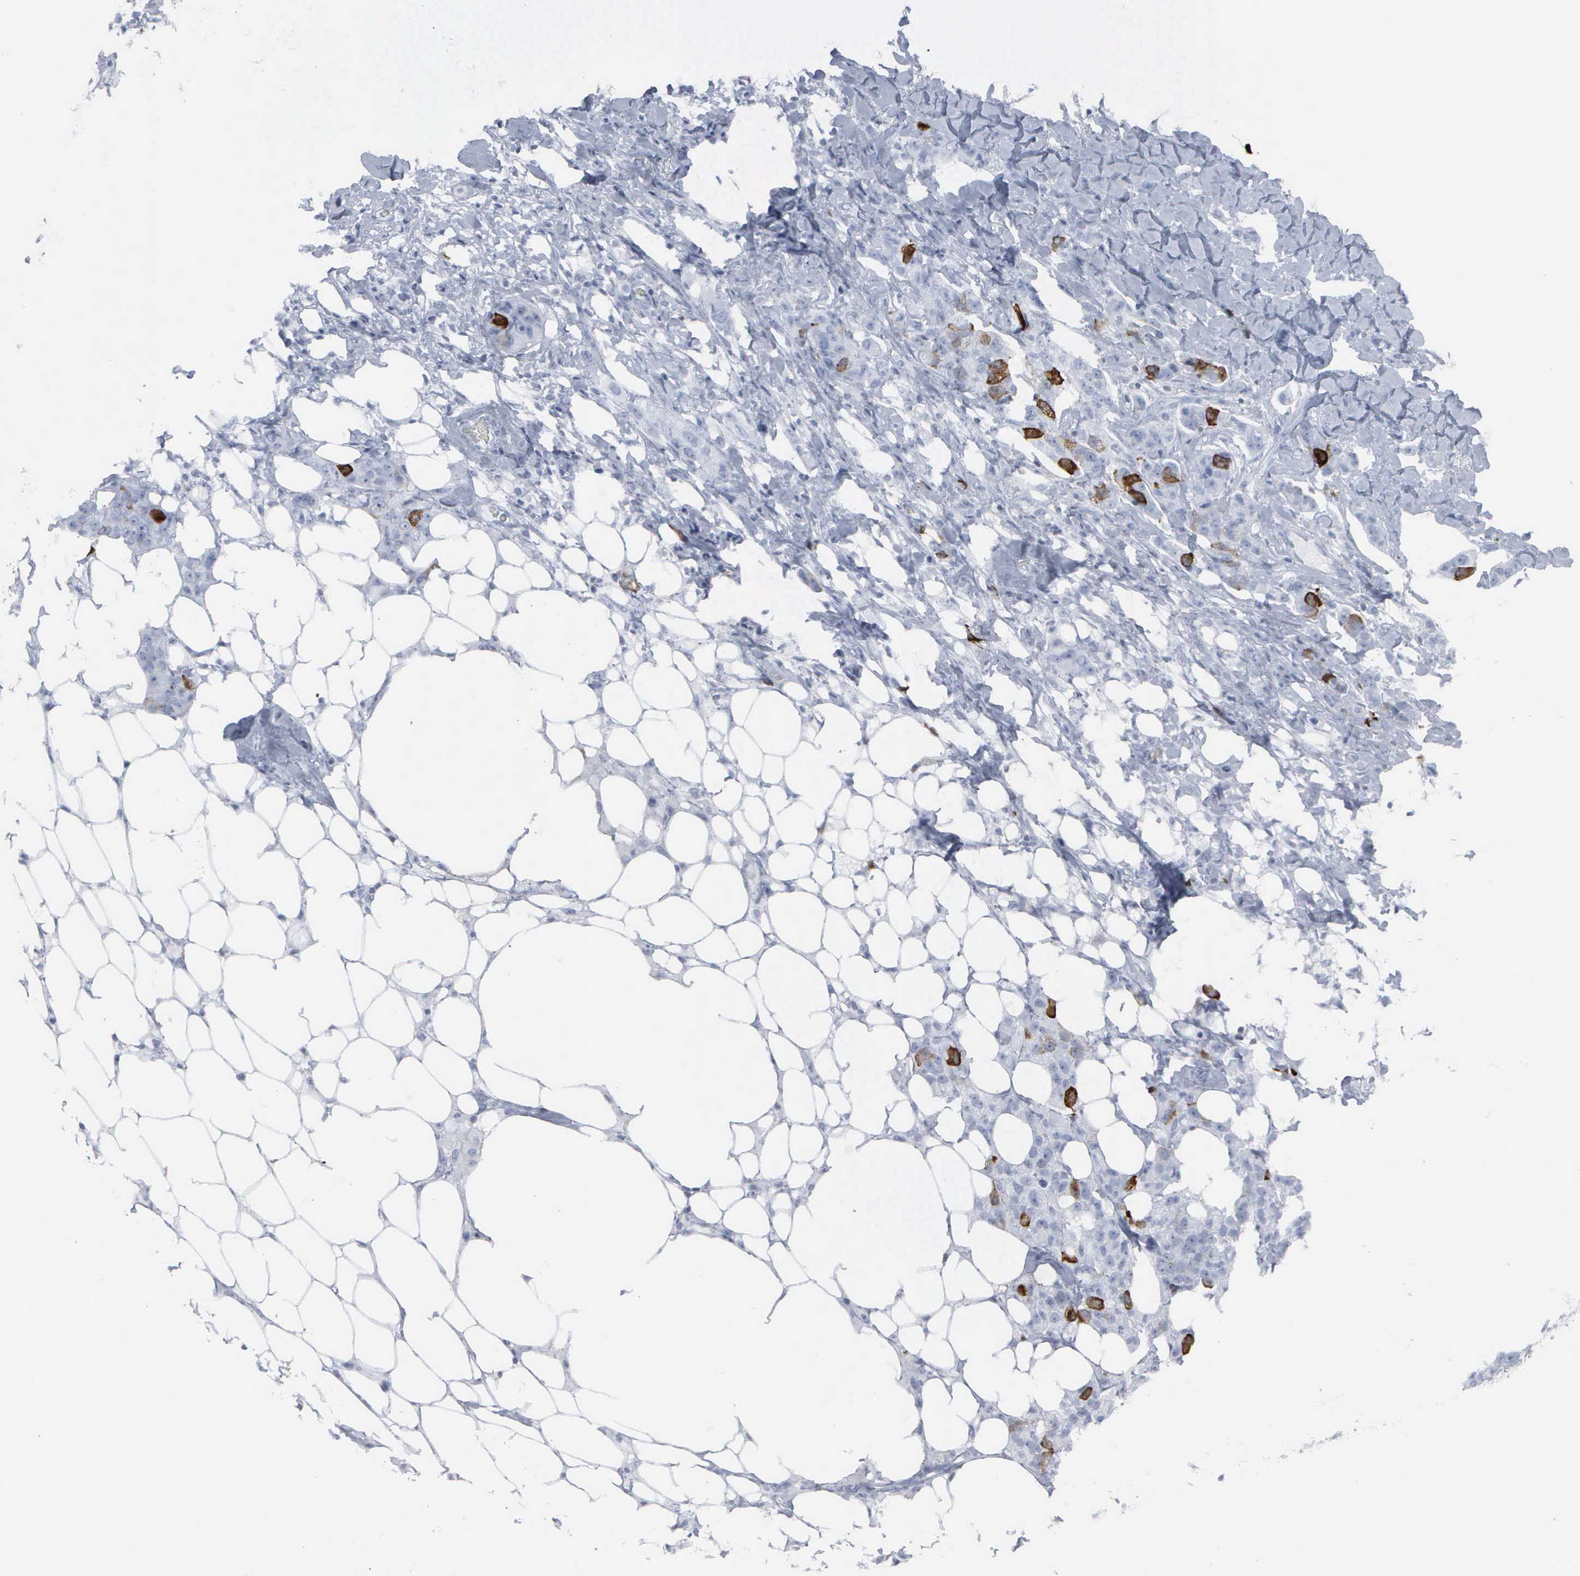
{"staining": {"intensity": "strong", "quantity": "<25%", "location": "cytoplasmic/membranous,nuclear"}, "tissue": "breast cancer", "cell_type": "Tumor cells", "image_type": "cancer", "snomed": [{"axis": "morphology", "description": "Duct carcinoma"}, {"axis": "topography", "description": "Breast"}], "caption": "Protein staining shows strong cytoplasmic/membranous and nuclear expression in approximately <25% of tumor cells in breast cancer (invasive ductal carcinoma). The staining was performed using DAB (3,3'-diaminobenzidine), with brown indicating positive protein expression. Nuclei are stained blue with hematoxylin.", "gene": "CCNB1", "patient": {"sex": "female", "age": 40}}